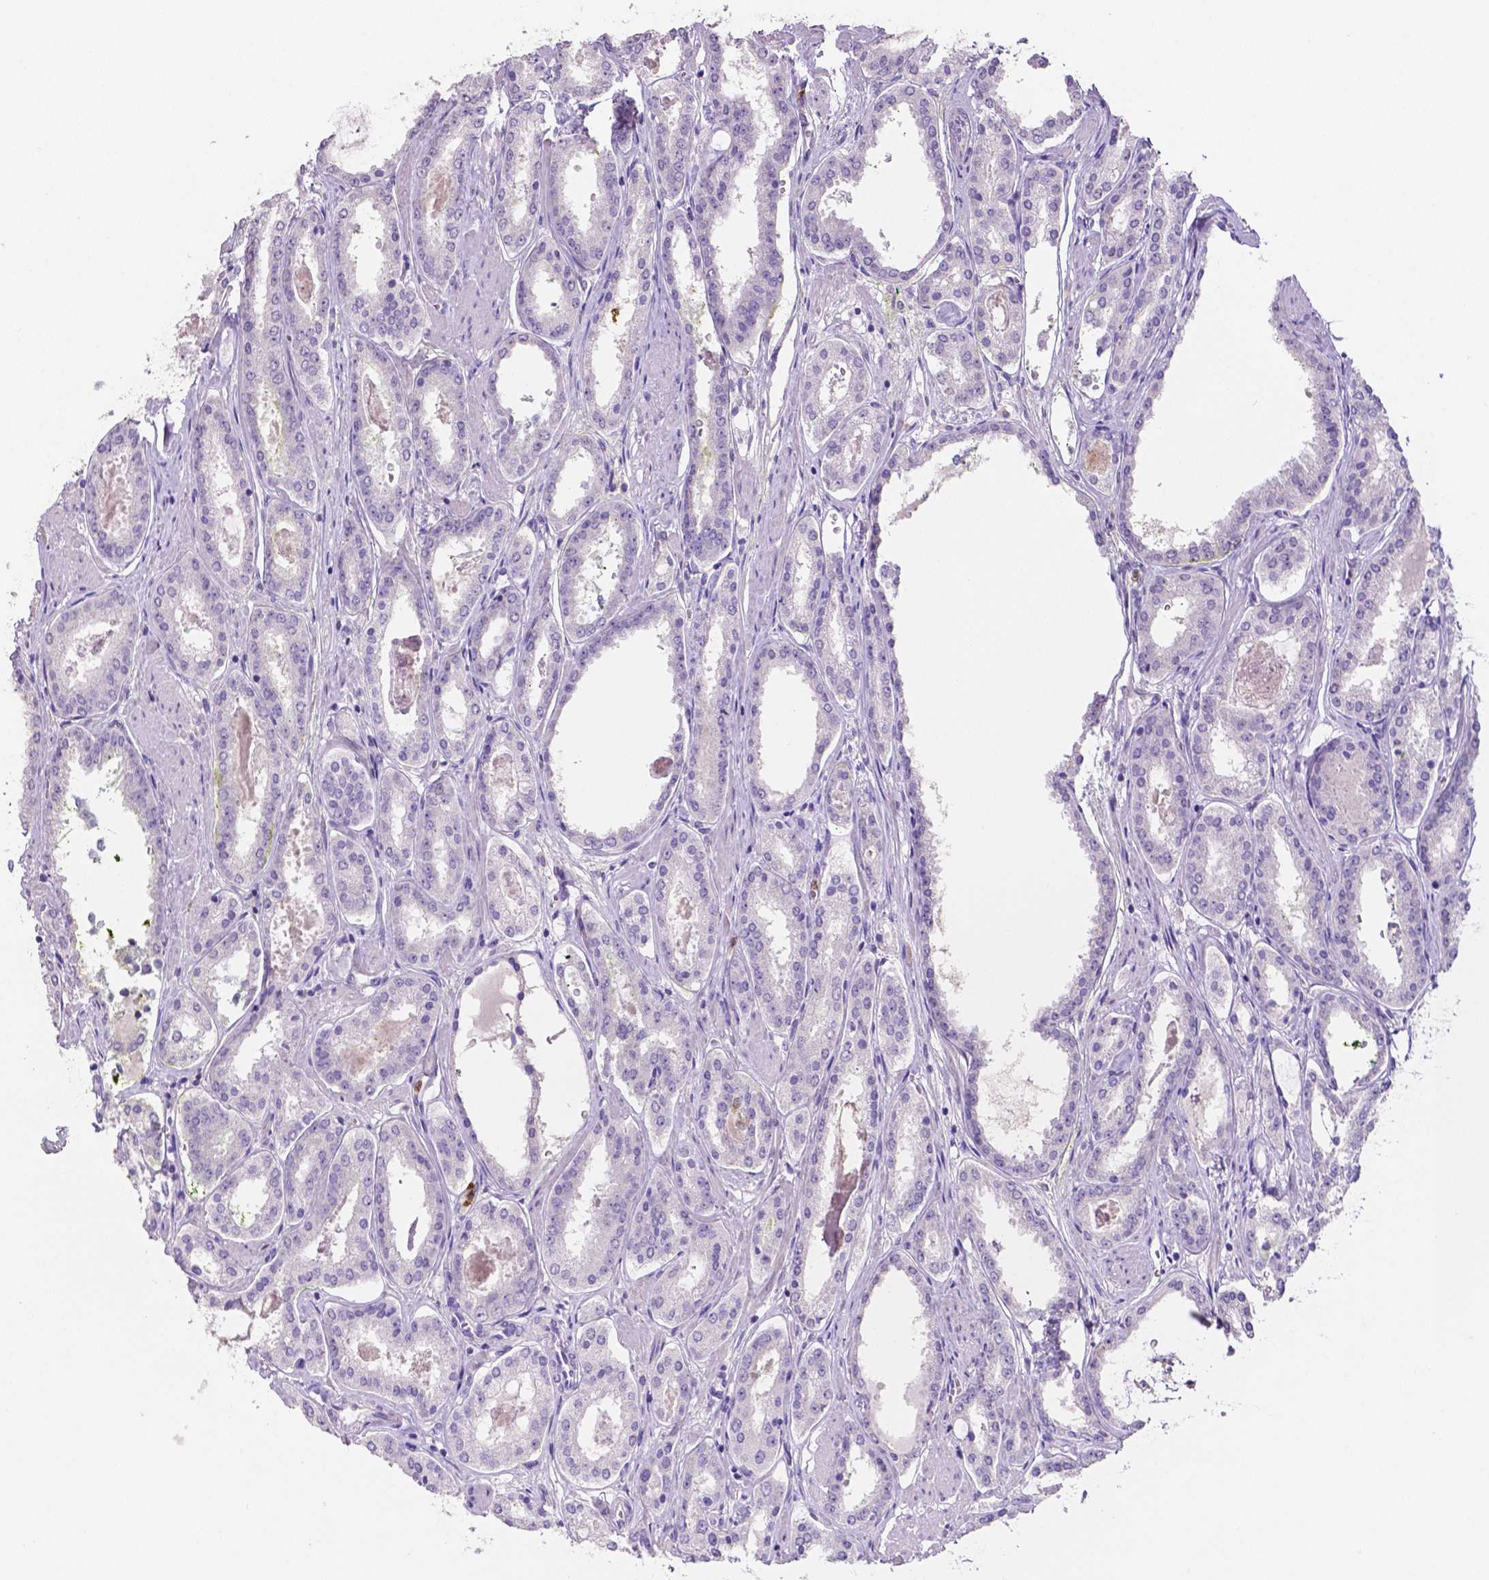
{"staining": {"intensity": "negative", "quantity": "none", "location": "none"}, "tissue": "prostate cancer", "cell_type": "Tumor cells", "image_type": "cancer", "snomed": [{"axis": "morphology", "description": "Adenocarcinoma, High grade"}, {"axis": "topography", "description": "Prostate"}], "caption": "Human prostate cancer stained for a protein using immunohistochemistry reveals no expression in tumor cells.", "gene": "MMP9", "patient": {"sex": "male", "age": 63}}